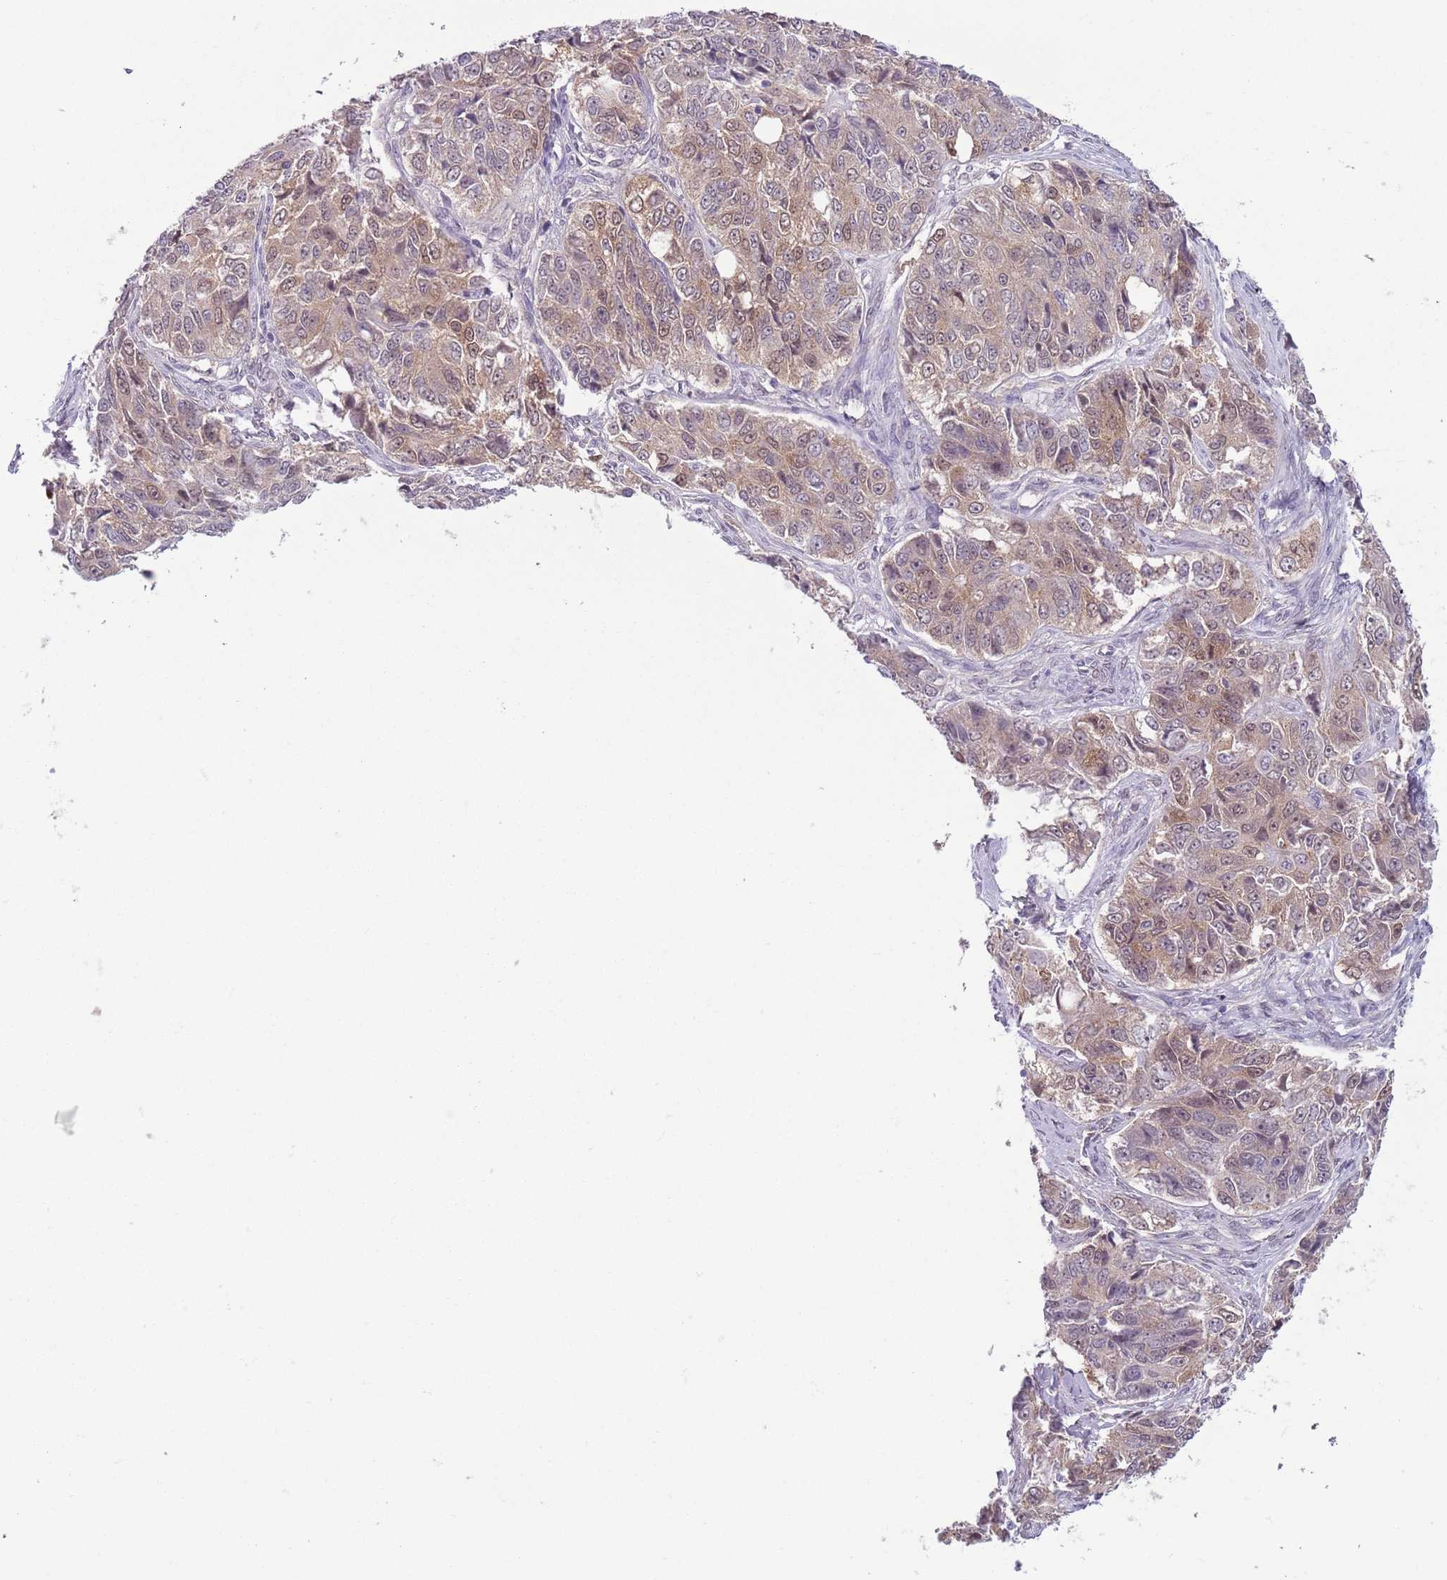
{"staining": {"intensity": "weak", "quantity": "25%-75%", "location": "cytoplasmic/membranous,nuclear"}, "tissue": "ovarian cancer", "cell_type": "Tumor cells", "image_type": "cancer", "snomed": [{"axis": "morphology", "description": "Carcinoma, endometroid"}, {"axis": "topography", "description": "Ovary"}], "caption": "Ovarian cancer stained with a protein marker shows weak staining in tumor cells.", "gene": "COPE", "patient": {"sex": "female", "age": 51}}